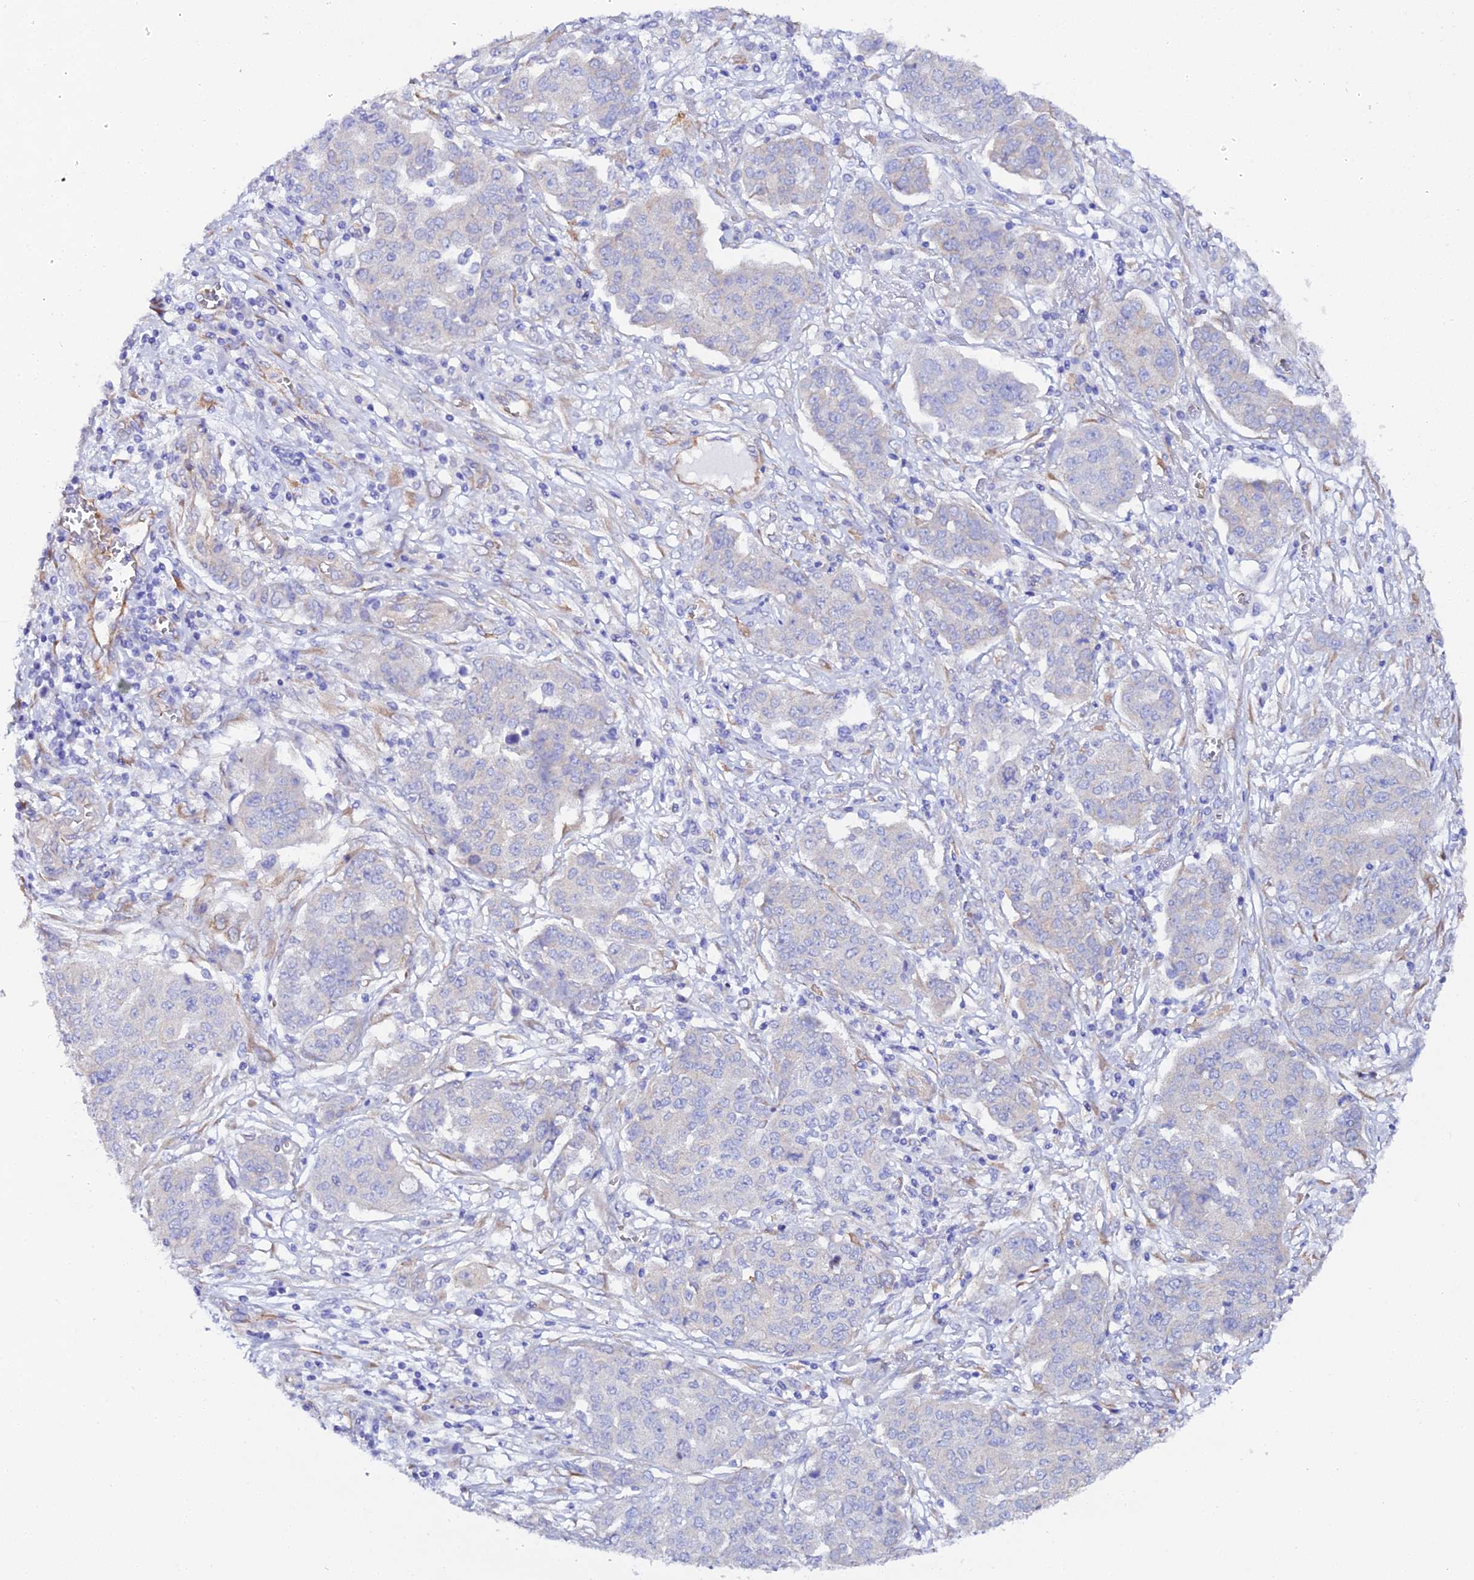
{"staining": {"intensity": "negative", "quantity": "none", "location": "none"}, "tissue": "ovarian cancer", "cell_type": "Tumor cells", "image_type": "cancer", "snomed": [{"axis": "morphology", "description": "Cystadenocarcinoma, serous, NOS"}, {"axis": "topography", "description": "Soft tissue"}, {"axis": "topography", "description": "Ovary"}], "caption": "High magnification brightfield microscopy of ovarian cancer (serous cystadenocarcinoma) stained with DAB (3,3'-diaminobenzidine) (brown) and counterstained with hematoxylin (blue): tumor cells show no significant expression.", "gene": "CFAP45", "patient": {"sex": "female", "age": 57}}